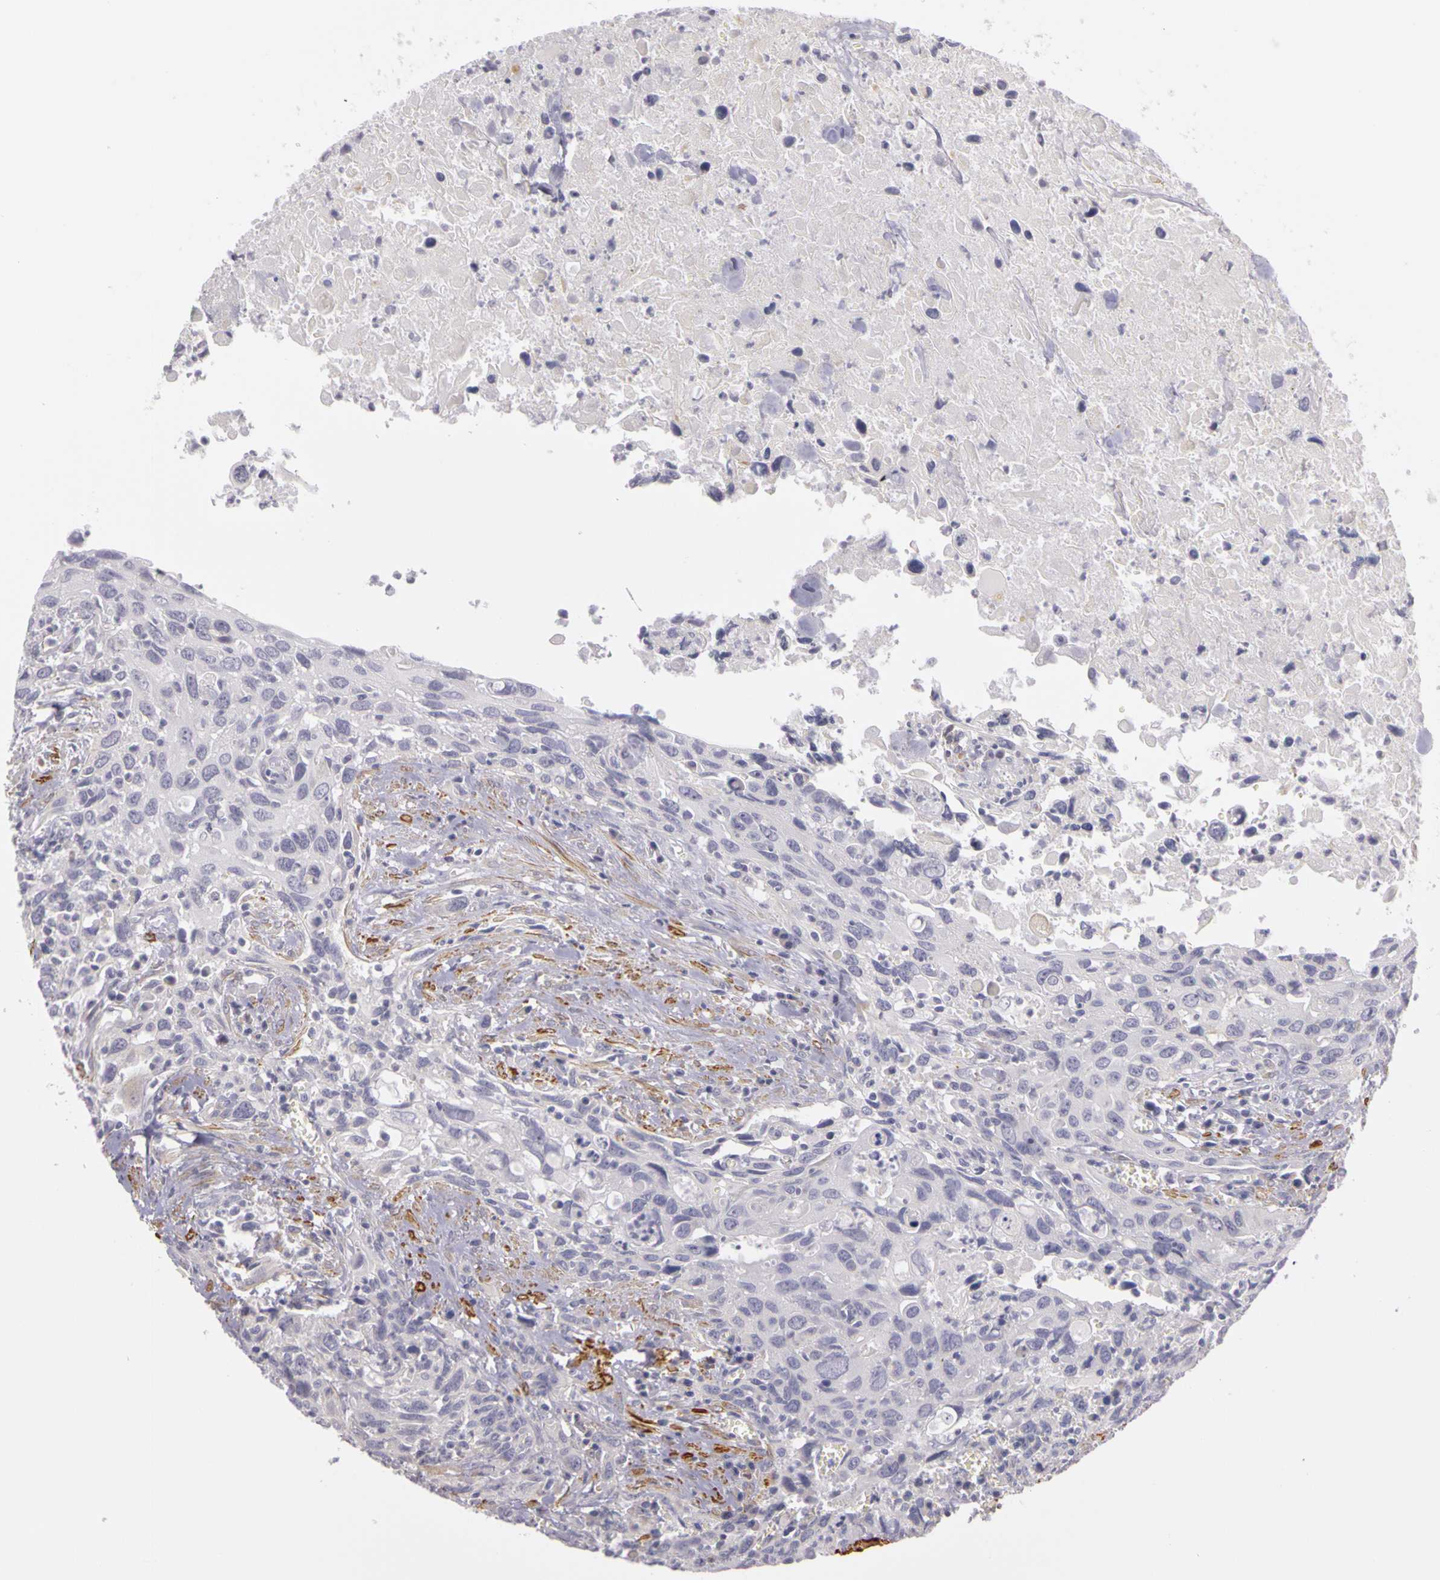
{"staining": {"intensity": "negative", "quantity": "none", "location": "none"}, "tissue": "urothelial cancer", "cell_type": "Tumor cells", "image_type": "cancer", "snomed": [{"axis": "morphology", "description": "Urothelial carcinoma, High grade"}, {"axis": "topography", "description": "Urinary bladder"}], "caption": "IHC of human urothelial cancer displays no positivity in tumor cells. The staining was performed using DAB (3,3'-diaminobenzidine) to visualize the protein expression in brown, while the nuclei were stained in blue with hematoxylin (Magnification: 20x).", "gene": "CNTN2", "patient": {"sex": "male", "age": 71}}